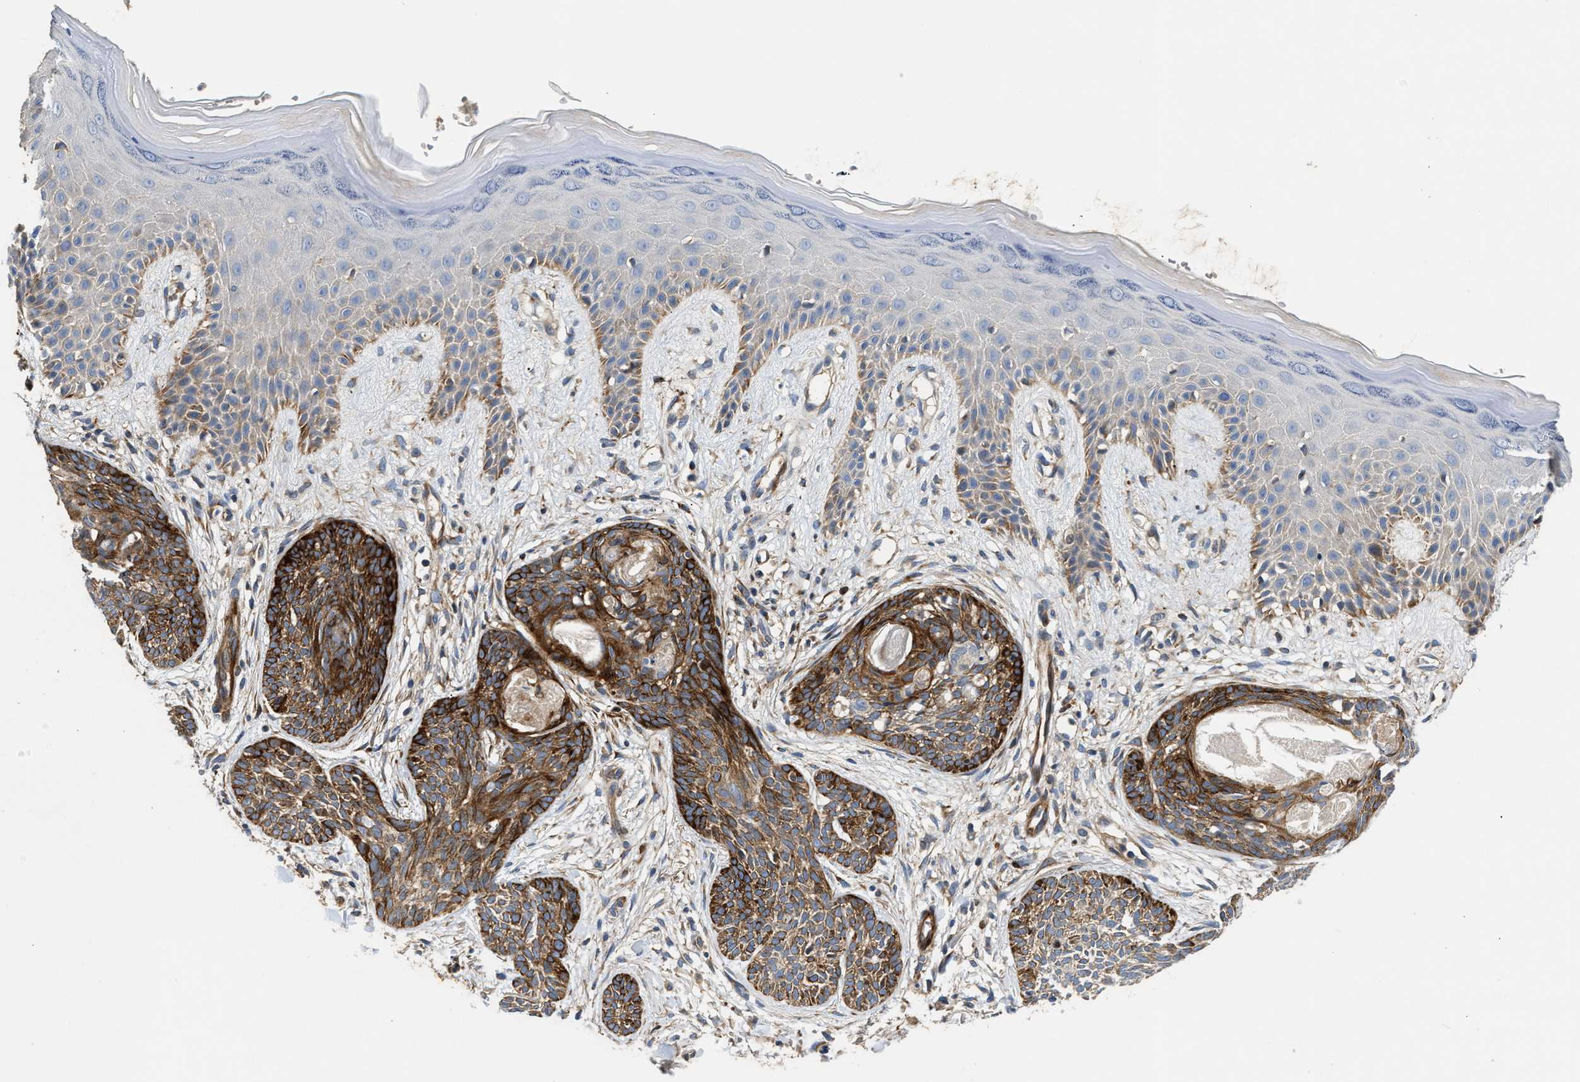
{"staining": {"intensity": "strong", "quantity": ">75%", "location": "cytoplasmic/membranous"}, "tissue": "skin cancer", "cell_type": "Tumor cells", "image_type": "cancer", "snomed": [{"axis": "morphology", "description": "Basal cell carcinoma"}, {"axis": "topography", "description": "Skin"}], "caption": "Human skin cancer stained for a protein (brown) exhibits strong cytoplasmic/membranous positive staining in about >75% of tumor cells.", "gene": "IL17RC", "patient": {"sex": "female", "age": 59}}